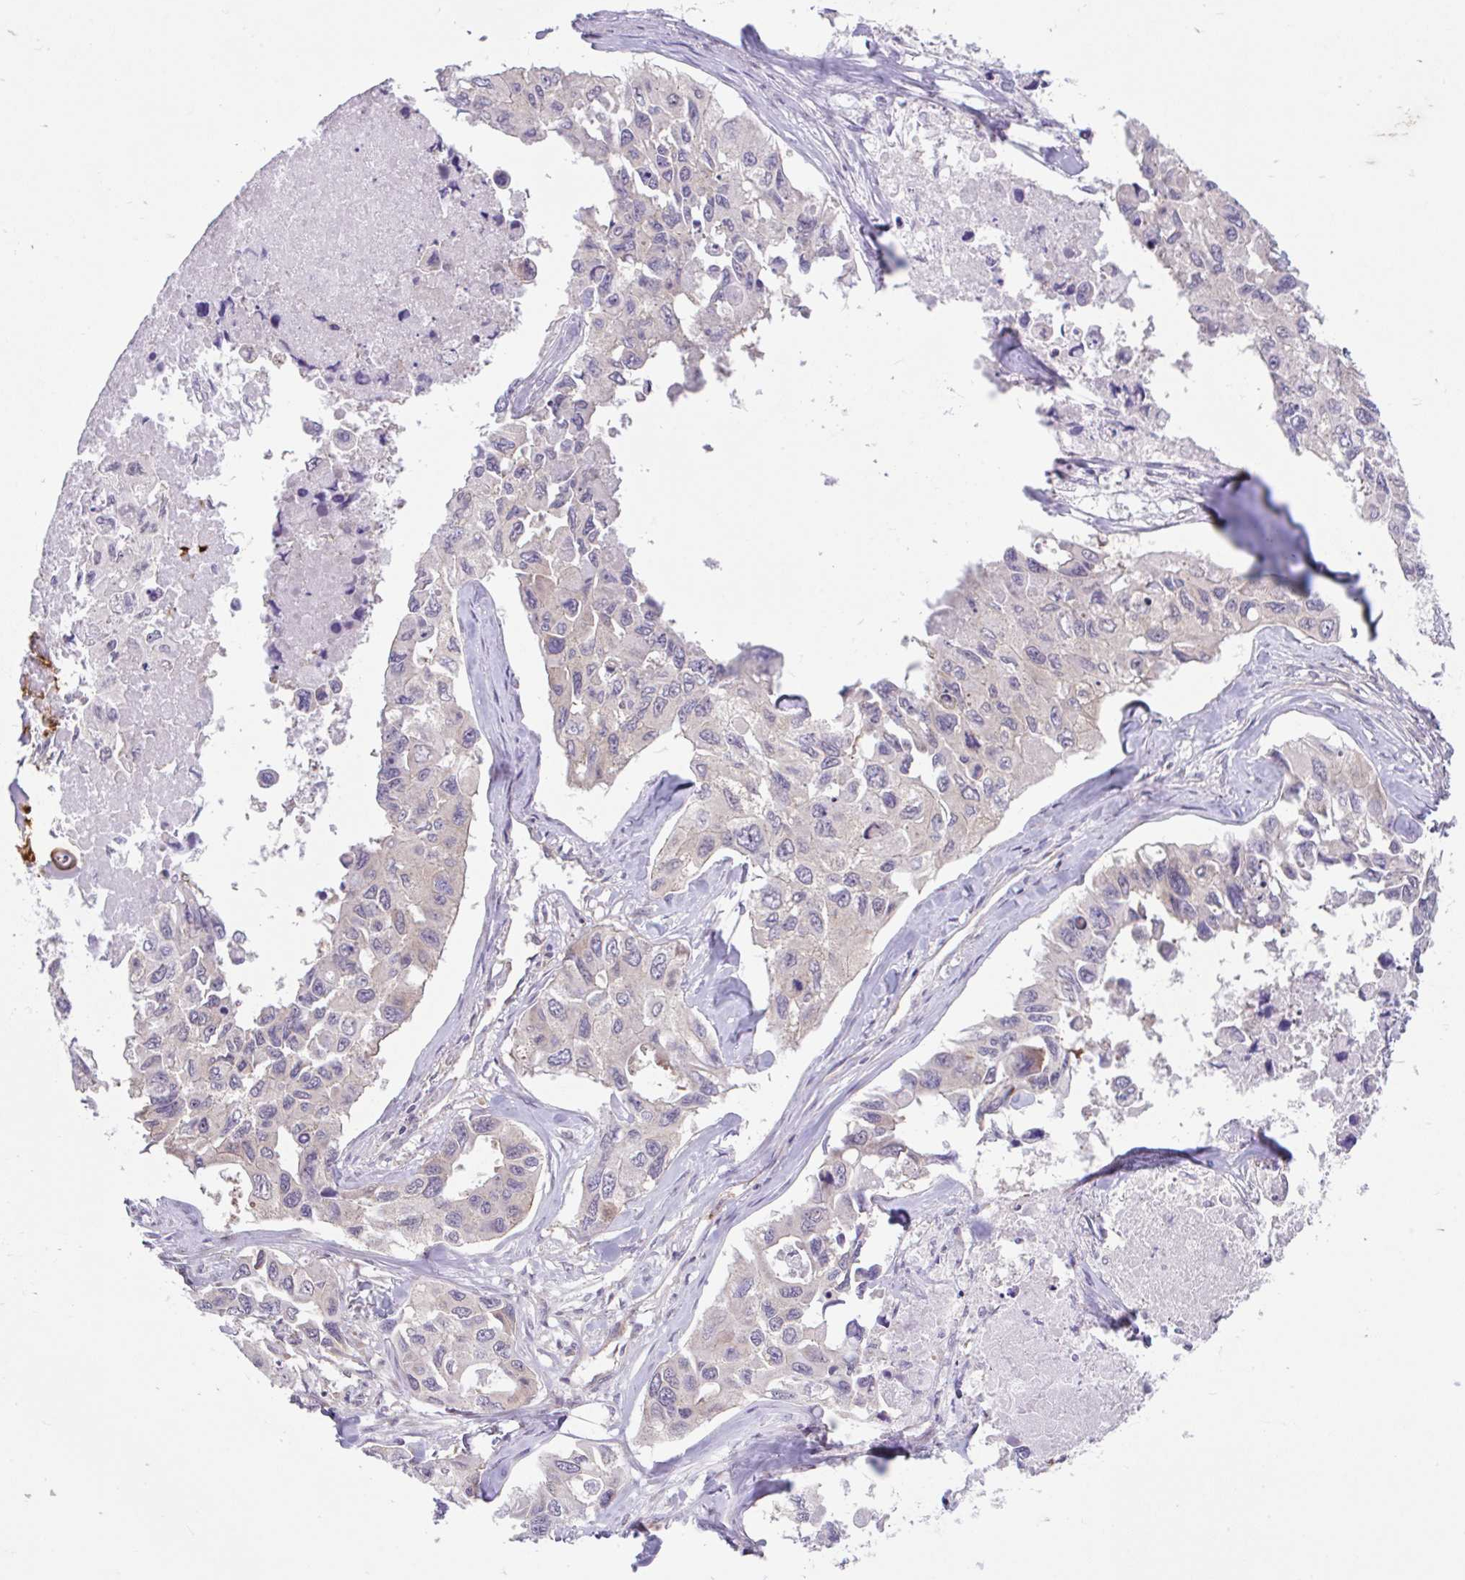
{"staining": {"intensity": "weak", "quantity": "25%-75%", "location": "cytoplasmic/membranous"}, "tissue": "lung cancer", "cell_type": "Tumor cells", "image_type": "cancer", "snomed": [{"axis": "morphology", "description": "Adenocarcinoma, NOS"}, {"axis": "topography", "description": "Lung"}], "caption": "Lung cancer (adenocarcinoma) tissue shows weak cytoplasmic/membranous positivity in approximately 25%-75% of tumor cells (DAB (3,3'-diaminobenzidine) IHC, brown staining for protein, blue staining for nuclei).", "gene": "RALBP1", "patient": {"sex": "male", "age": 64}}